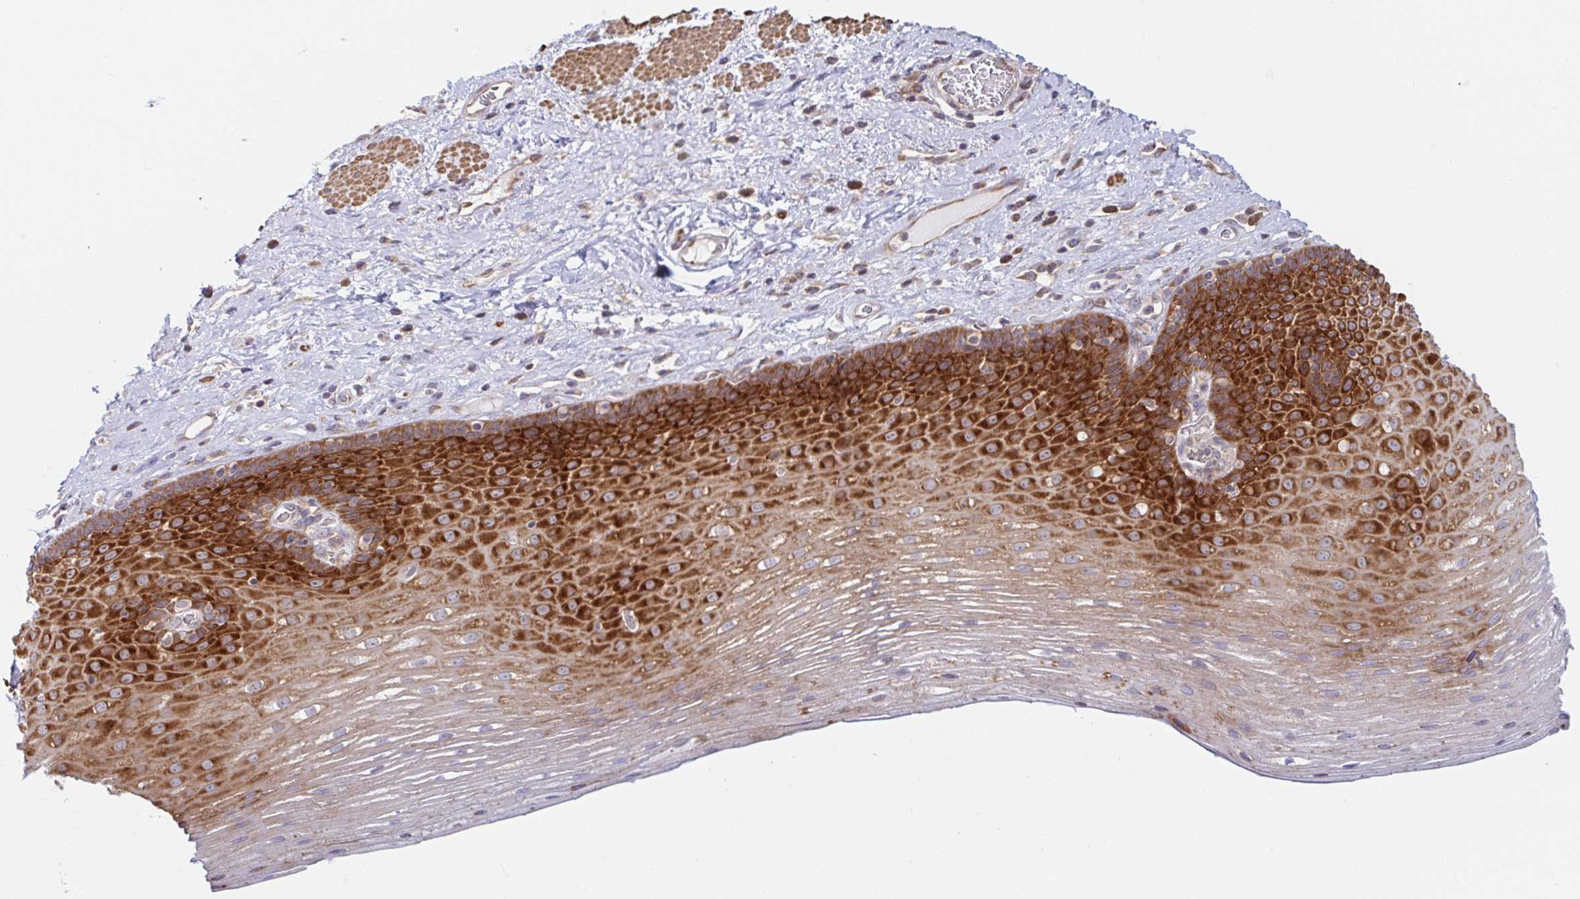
{"staining": {"intensity": "strong", "quantity": ">75%", "location": "cytoplasmic/membranous"}, "tissue": "esophagus", "cell_type": "Squamous epithelial cells", "image_type": "normal", "snomed": [{"axis": "morphology", "description": "Normal tissue, NOS"}, {"axis": "topography", "description": "Esophagus"}], "caption": "A photomicrograph of esophagus stained for a protein reveals strong cytoplasmic/membranous brown staining in squamous epithelial cells.", "gene": "LARP1", "patient": {"sex": "male", "age": 62}}